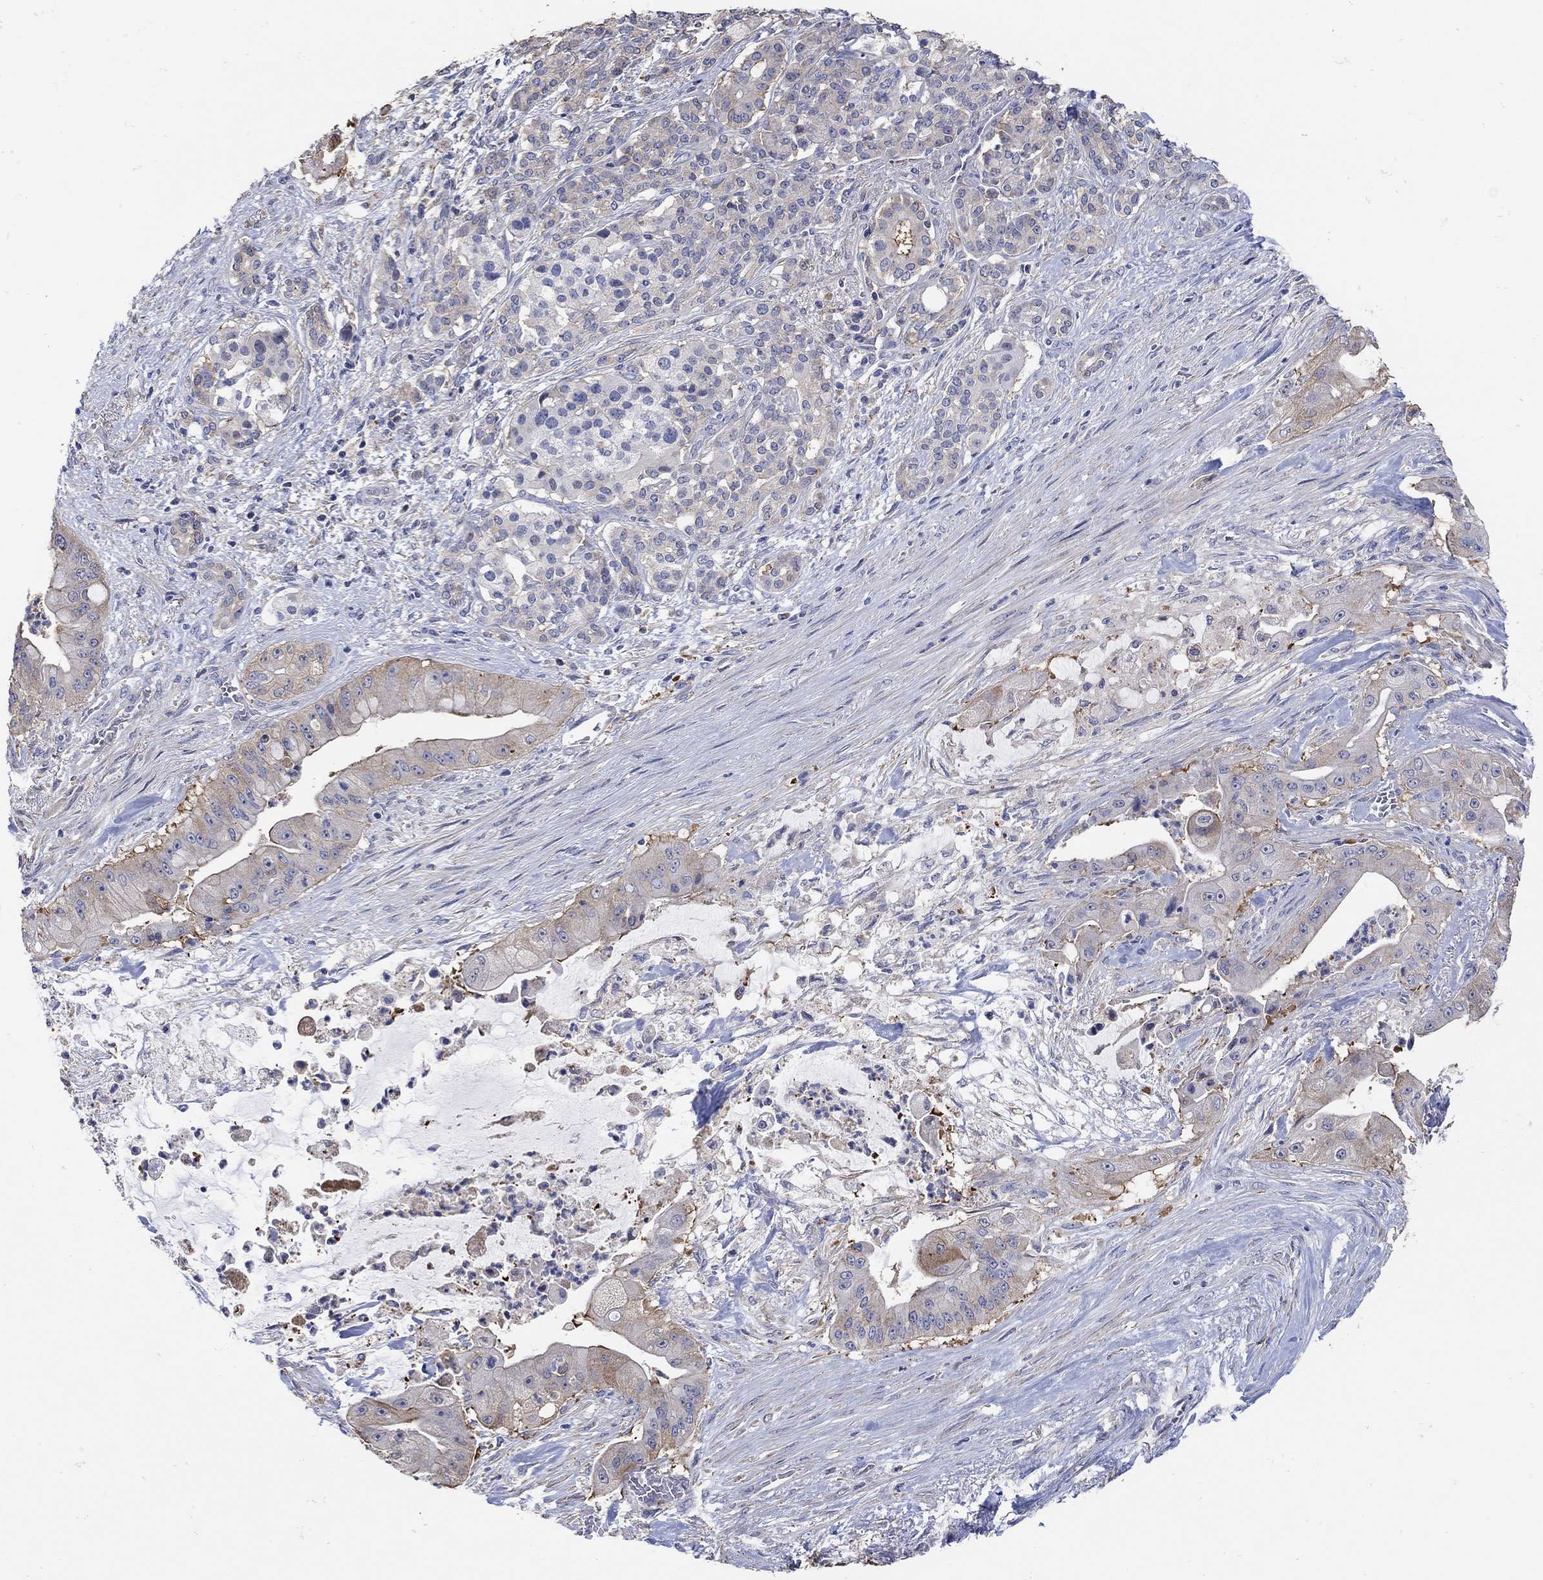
{"staining": {"intensity": "weak", "quantity": "<25%", "location": "cytoplasmic/membranous"}, "tissue": "pancreatic cancer", "cell_type": "Tumor cells", "image_type": "cancer", "snomed": [{"axis": "morphology", "description": "Normal tissue, NOS"}, {"axis": "morphology", "description": "Inflammation, NOS"}, {"axis": "morphology", "description": "Adenocarcinoma, NOS"}, {"axis": "topography", "description": "Pancreas"}], "caption": "This photomicrograph is of pancreatic adenocarcinoma stained with IHC to label a protein in brown with the nuclei are counter-stained blue. There is no expression in tumor cells.", "gene": "TEKT3", "patient": {"sex": "male", "age": 57}}